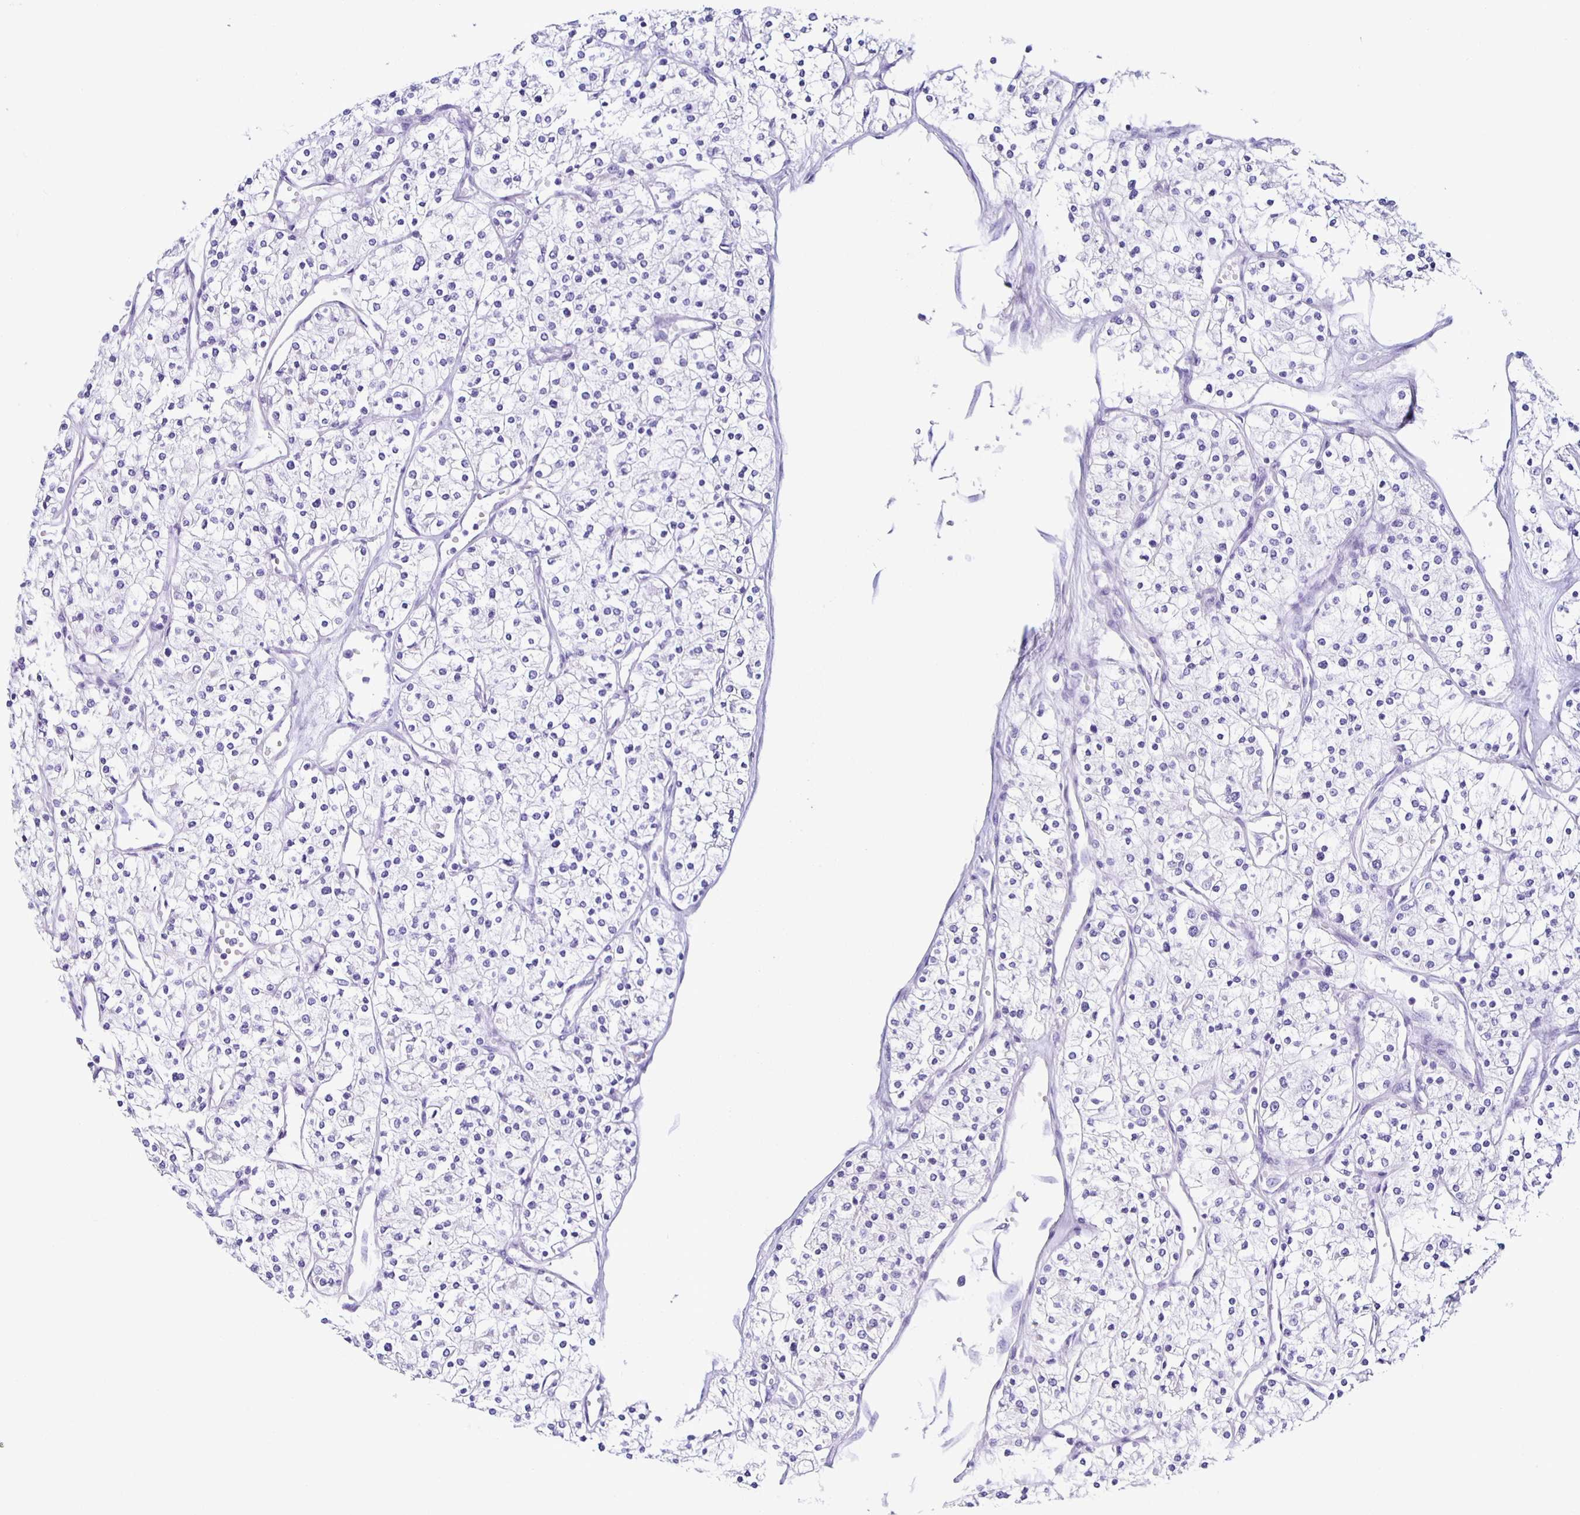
{"staining": {"intensity": "negative", "quantity": "none", "location": "none"}, "tissue": "renal cancer", "cell_type": "Tumor cells", "image_type": "cancer", "snomed": [{"axis": "morphology", "description": "Adenocarcinoma, NOS"}, {"axis": "topography", "description": "Kidney"}], "caption": "A high-resolution micrograph shows immunohistochemistry (IHC) staining of adenocarcinoma (renal), which shows no significant staining in tumor cells.", "gene": "AQP6", "patient": {"sex": "male", "age": 80}}